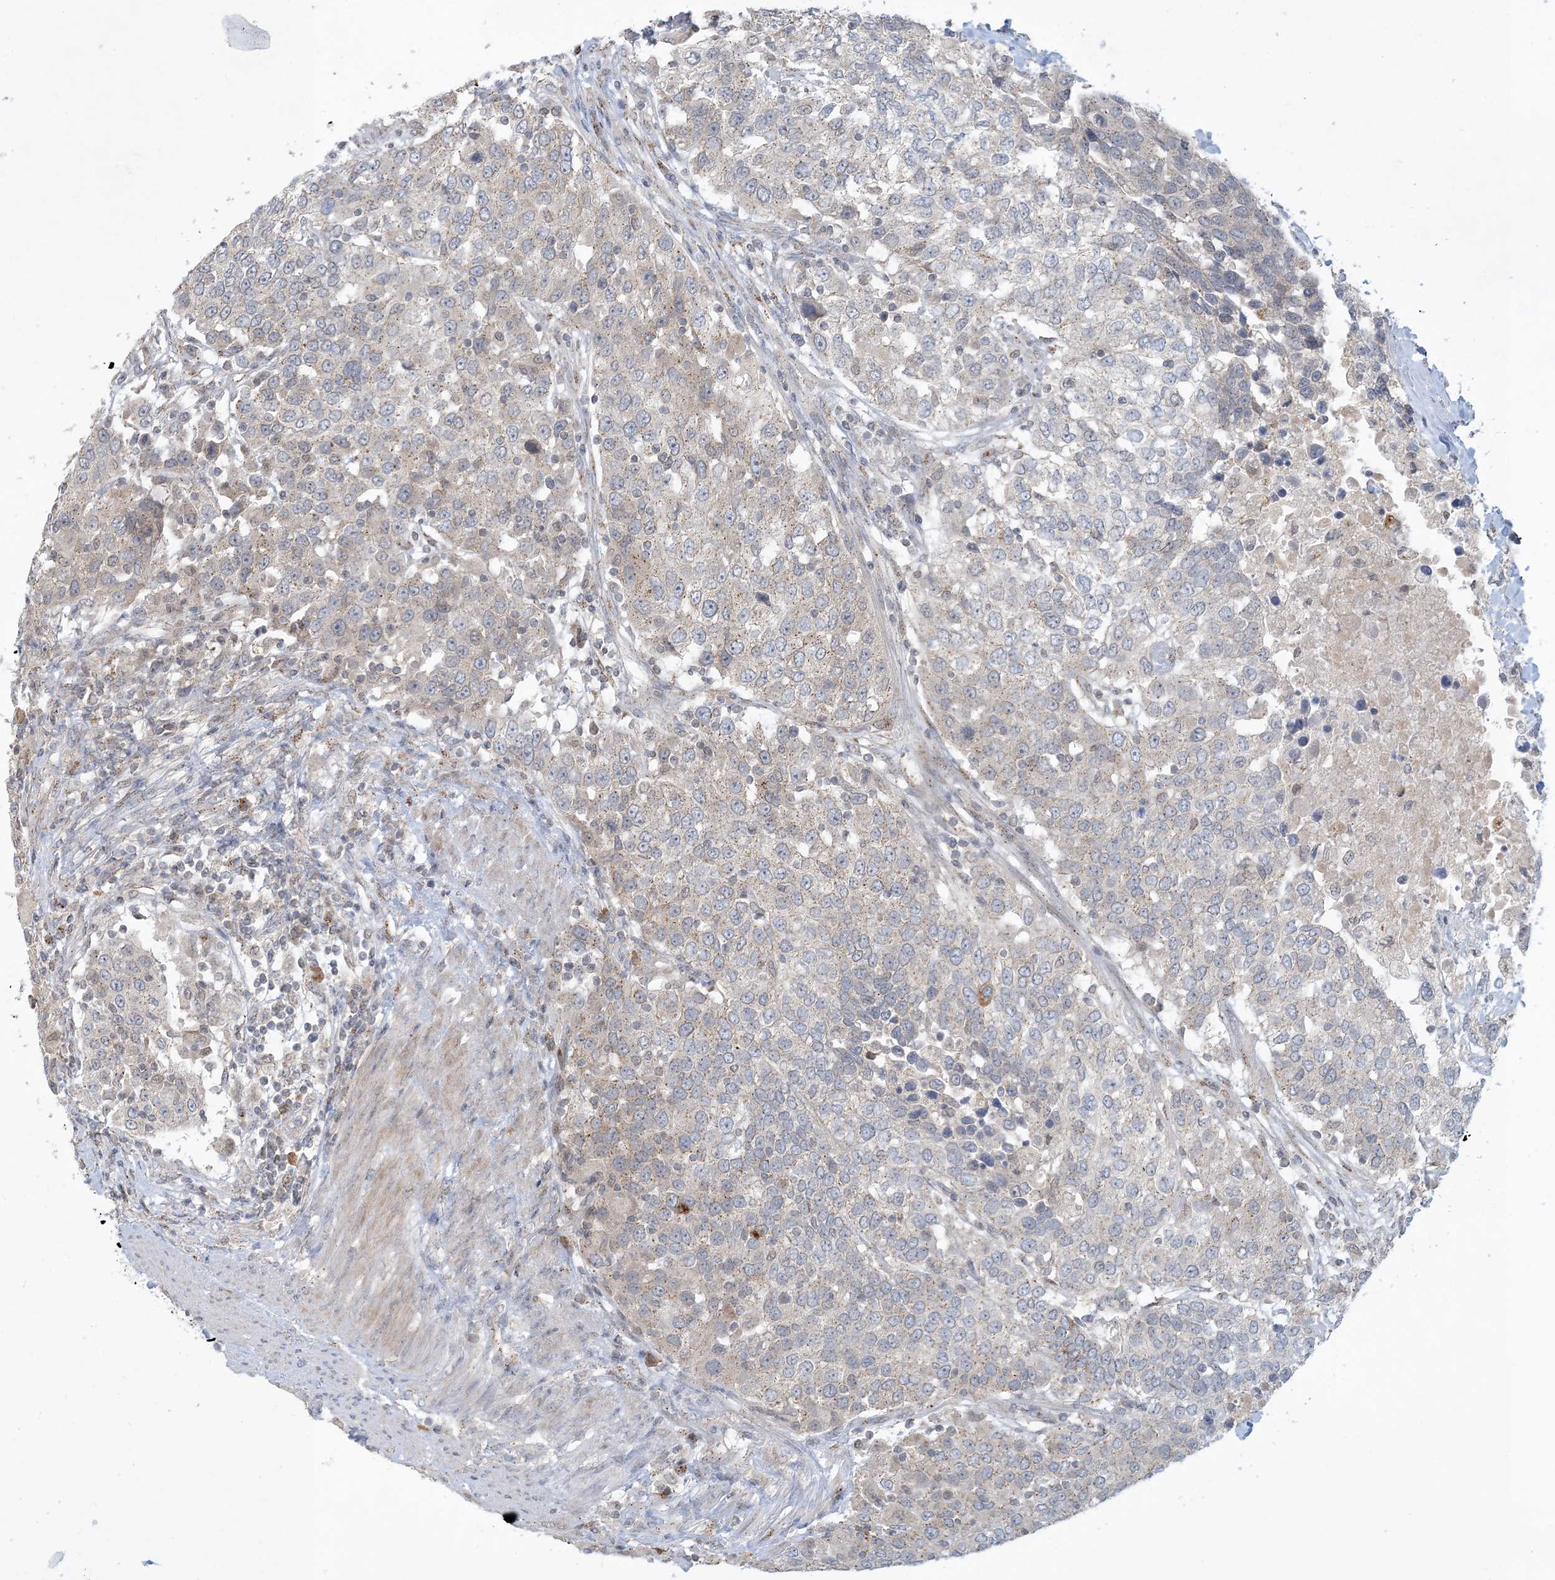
{"staining": {"intensity": "weak", "quantity": "25%-75%", "location": "cytoplasmic/membranous"}, "tissue": "urothelial cancer", "cell_type": "Tumor cells", "image_type": "cancer", "snomed": [{"axis": "morphology", "description": "Urothelial carcinoma, High grade"}, {"axis": "topography", "description": "Urinary bladder"}], "caption": "Immunohistochemical staining of human urothelial cancer exhibits low levels of weak cytoplasmic/membranous positivity in about 25%-75% of tumor cells.", "gene": "CCDC14", "patient": {"sex": "female", "age": 80}}